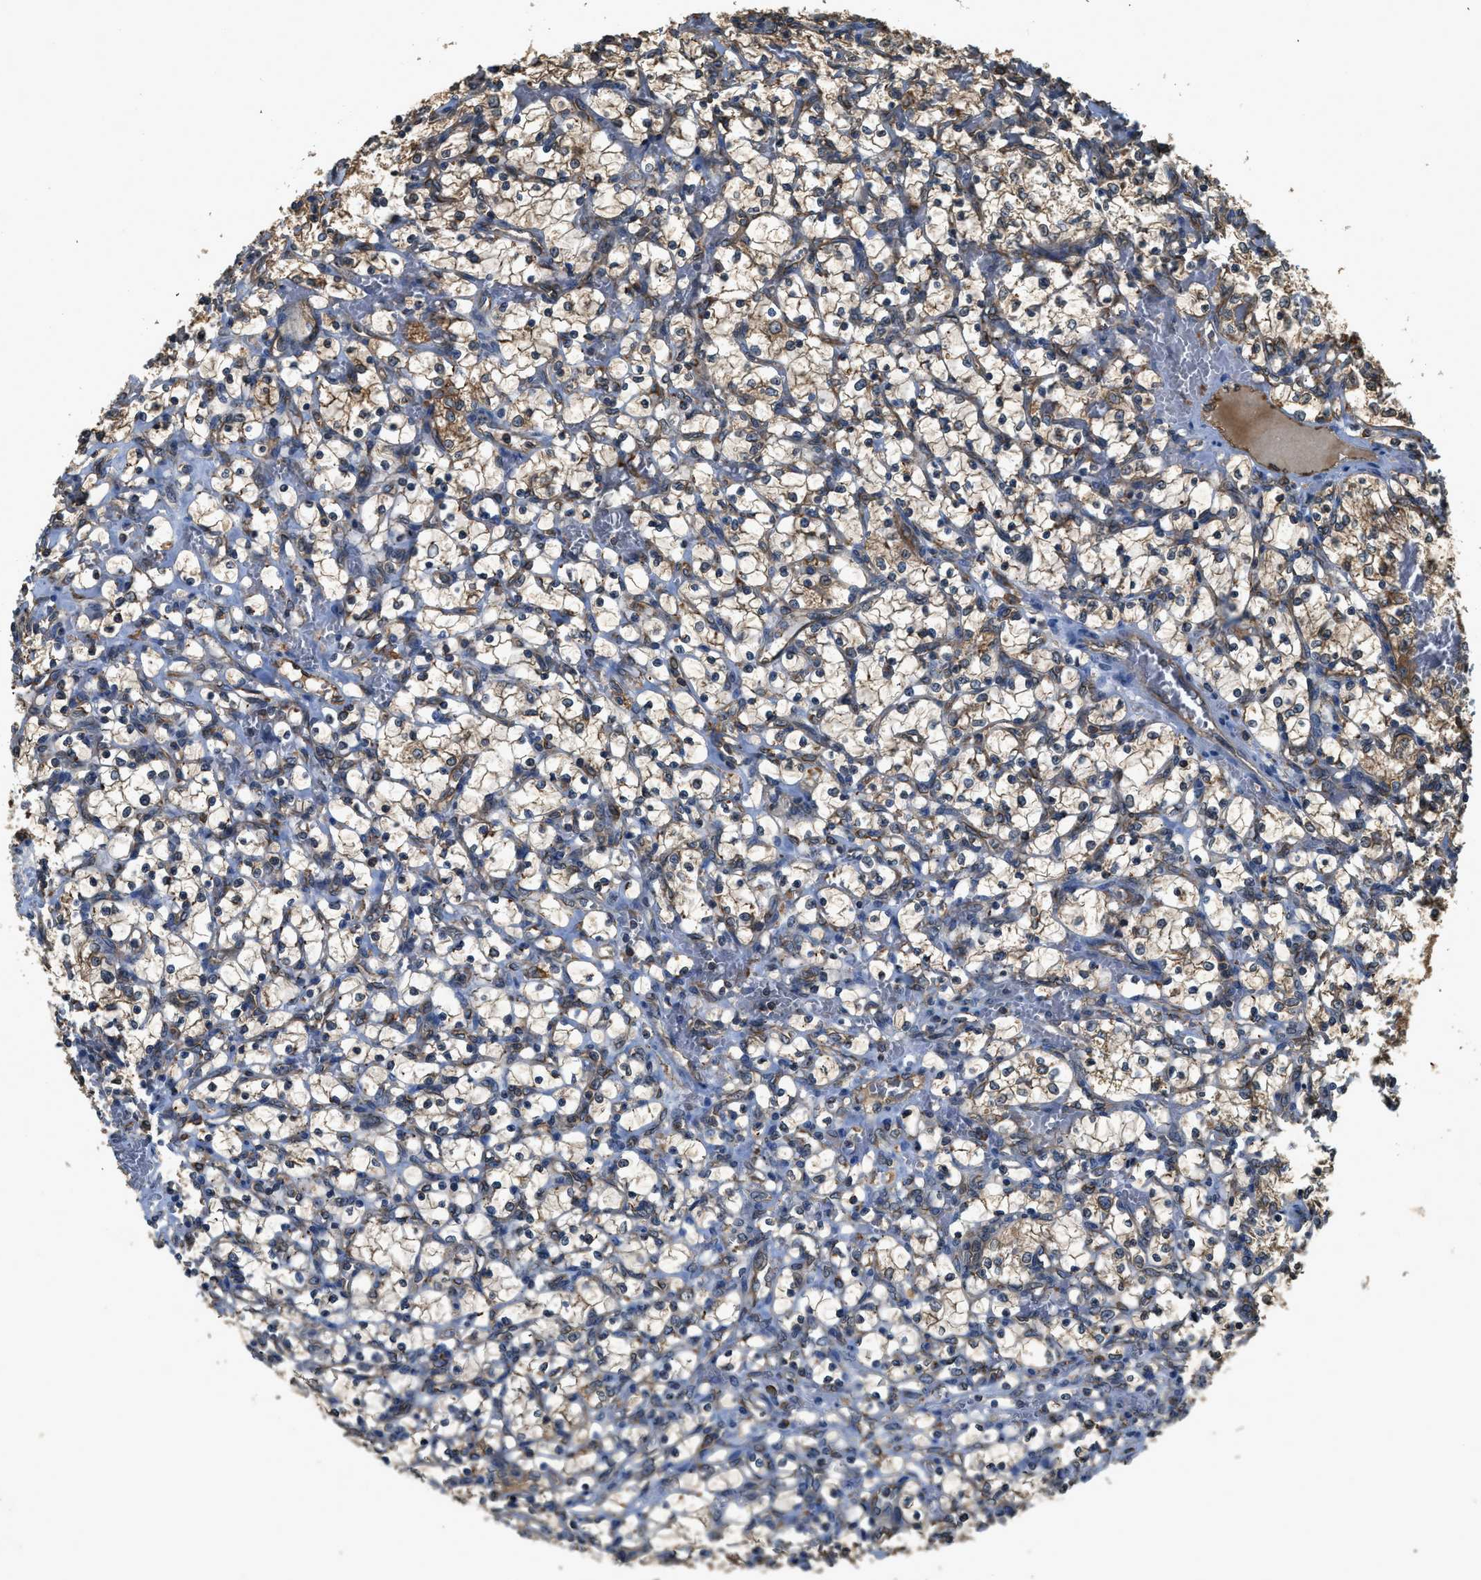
{"staining": {"intensity": "weak", "quantity": "25%-75%", "location": "cytoplasmic/membranous"}, "tissue": "renal cancer", "cell_type": "Tumor cells", "image_type": "cancer", "snomed": [{"axis": "morphology", "description": "Adenocarcinoma, NOS"}, {"axis": "topography", "description": "Kidney"}], "caption": "Immunohistochemistry histopathology image of neoplastic tissue: renal adenocarcinoma stained using immunohistochemistry shows low levels of weak protein expression localized specifically in the cytoplasmic/membranous of tumor cells, appearing as a cytoplasmic/membranous brown color.", "gene": "BCAP31", "patient": {"sex": "female", "age": 69}}